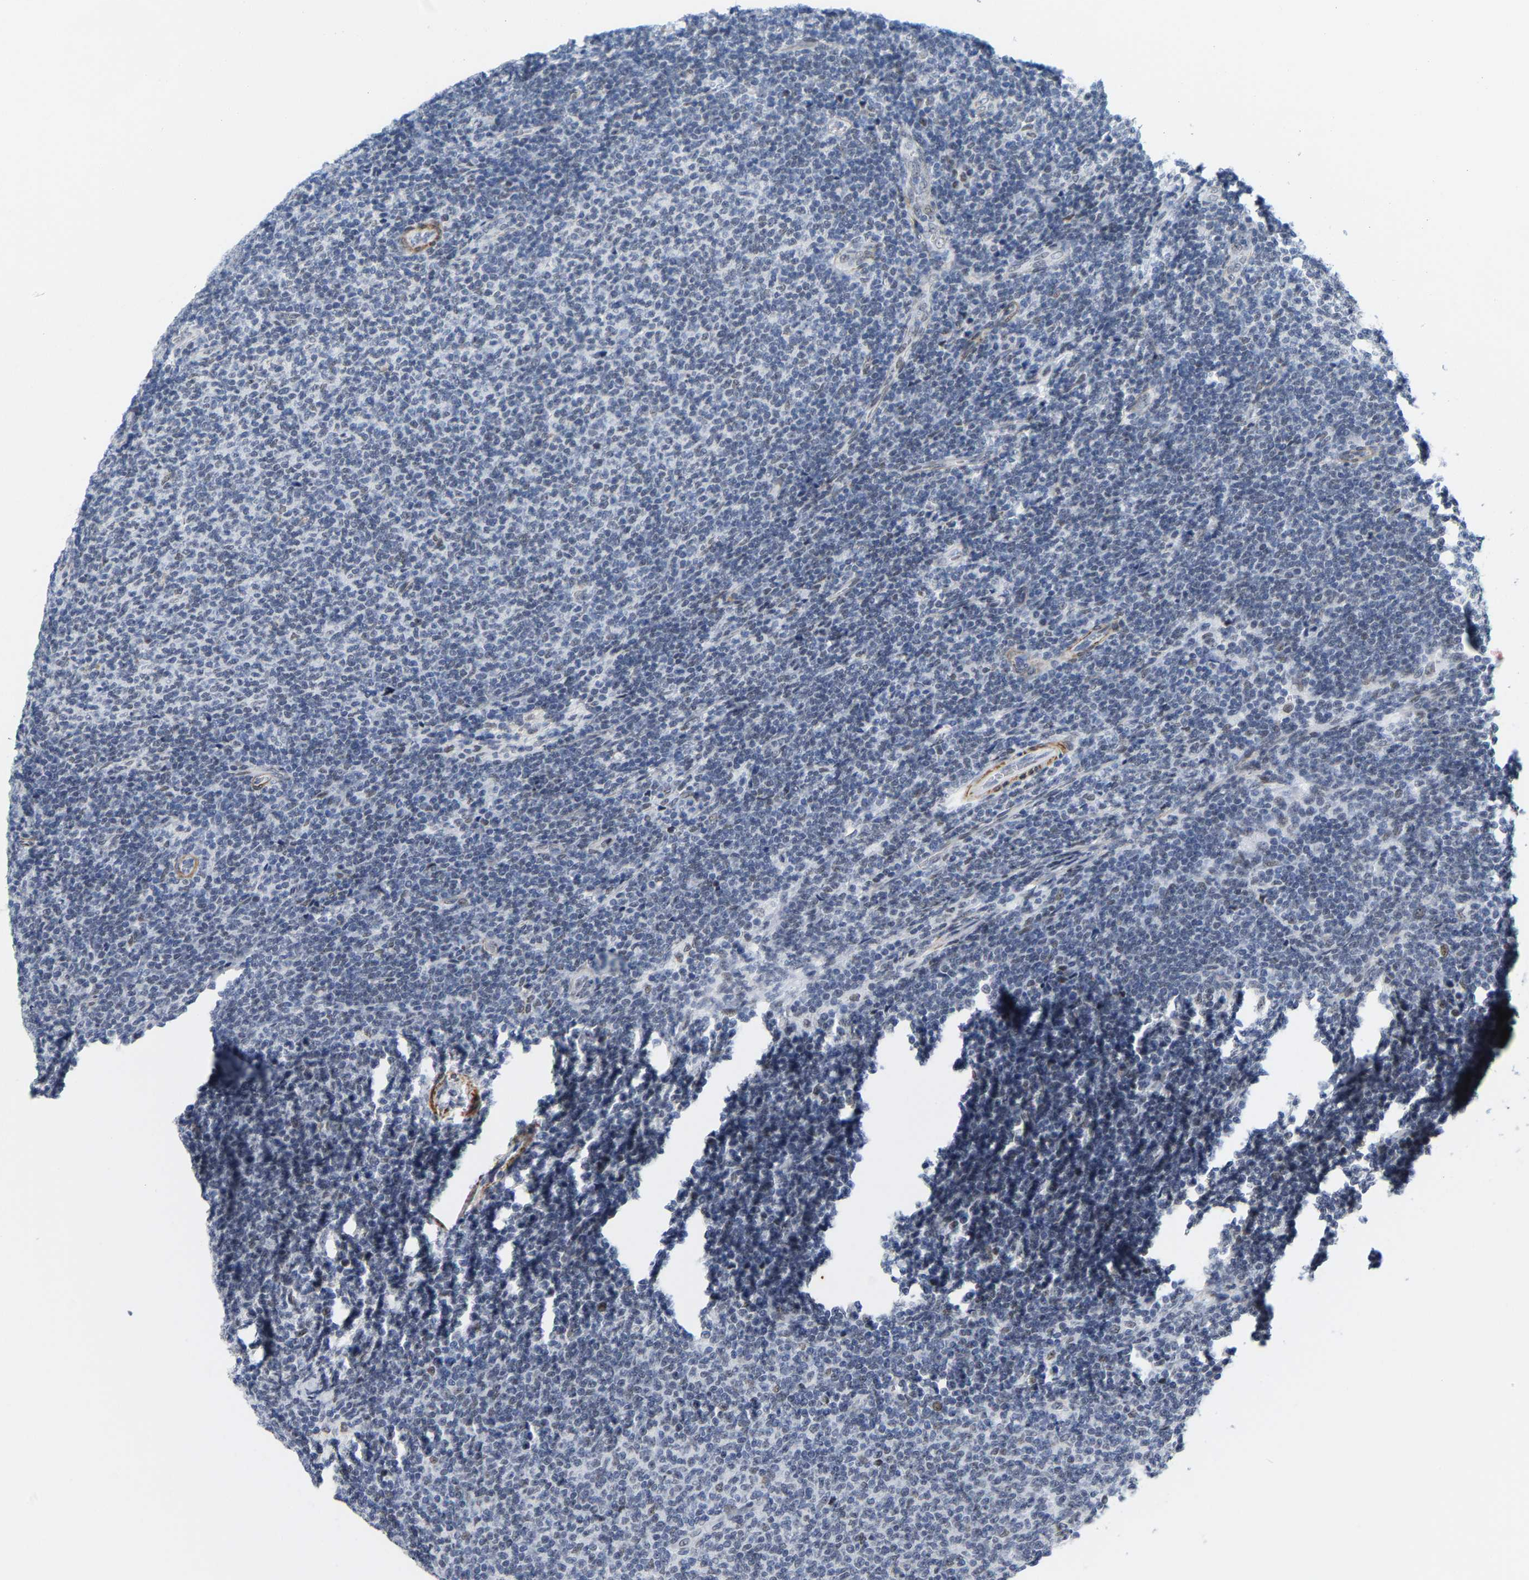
{"staining": {"intensity": "moderate", "quantity": "<25%", "location": "nuclear"}, "tissue": "lymphoma", "cell_type": "Tumor cells", "image_type": "cancer", "snomed": [{"axis": "morphology", "description": "Malignant lymphoma, non-Hodgkin's type, Low grade"}, {"axis": "topography", "description": "Lymph node"}], "caption": "High-power microscopy captured an IHC photomicrograph of lymphoma, revealing moderate nuclear staining in approximately <25% of tumor cells.", "gene": "FAM180A", "patient": {"sex": "male", "age": 66}}